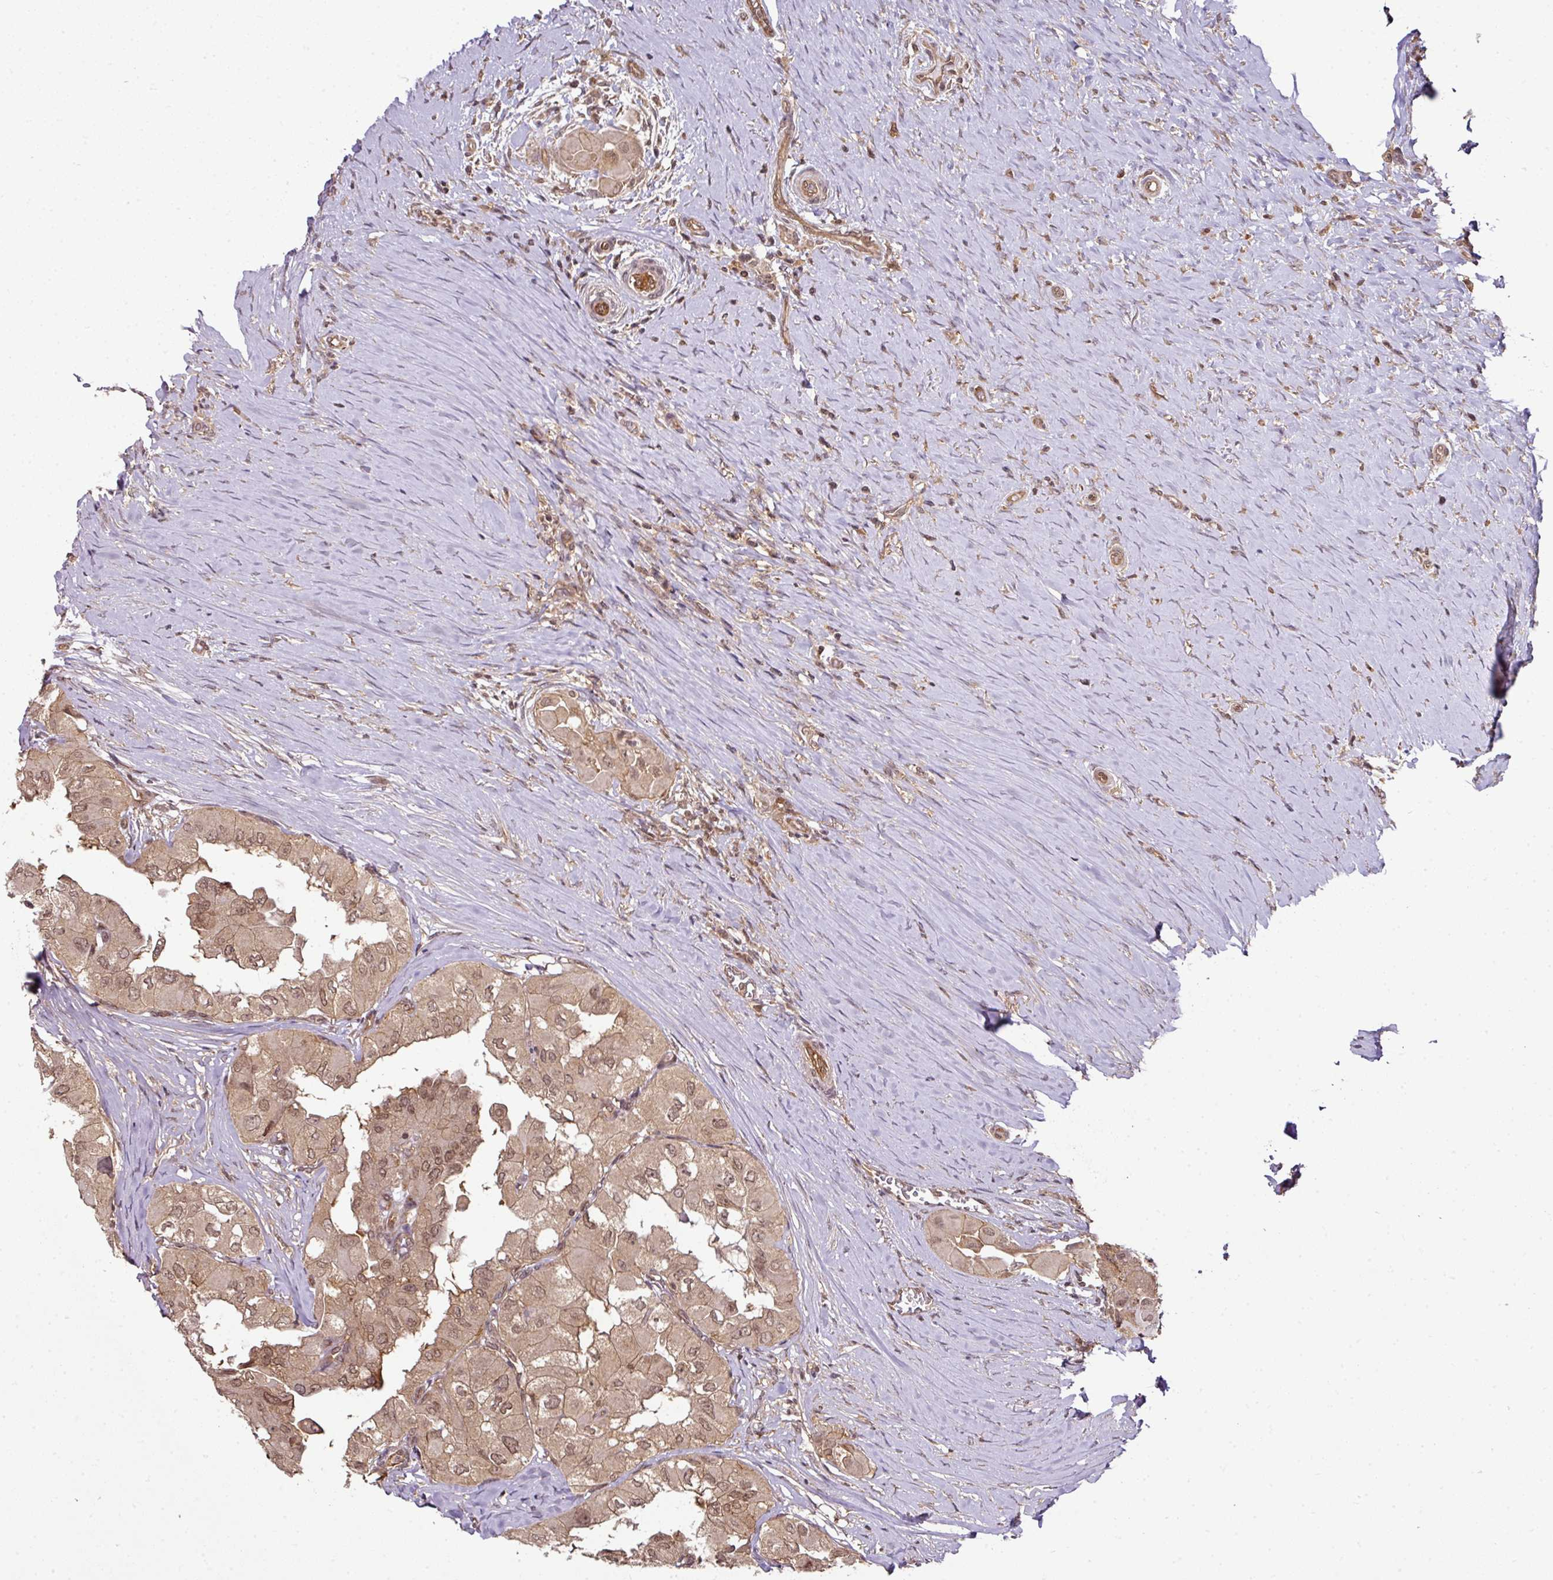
{"staining": {"intensity": "moderate", "quantity": ">75%", "location": "cytoplasmic/membranous,nuclear"}, "tissue": "thyroid cancer", "cell_type": "Tumor cells", "image_type": "cancer", "snomed": [{"axis": "morphology", "description": "Papillary adenocarcinoma, NOS"}, {"axis": "topography", "description": "Thyroid gland"}], "caption": "This is a histology image of immunohistochemistry staining of thyroid cancer (papillary adenocarcinoma), which shows moderate expression in the cytoplasmic/membranous and nuclear of tumor cells.", "gene": "ANKRD18A", "patient": {"sex": "female", "age": 59}}